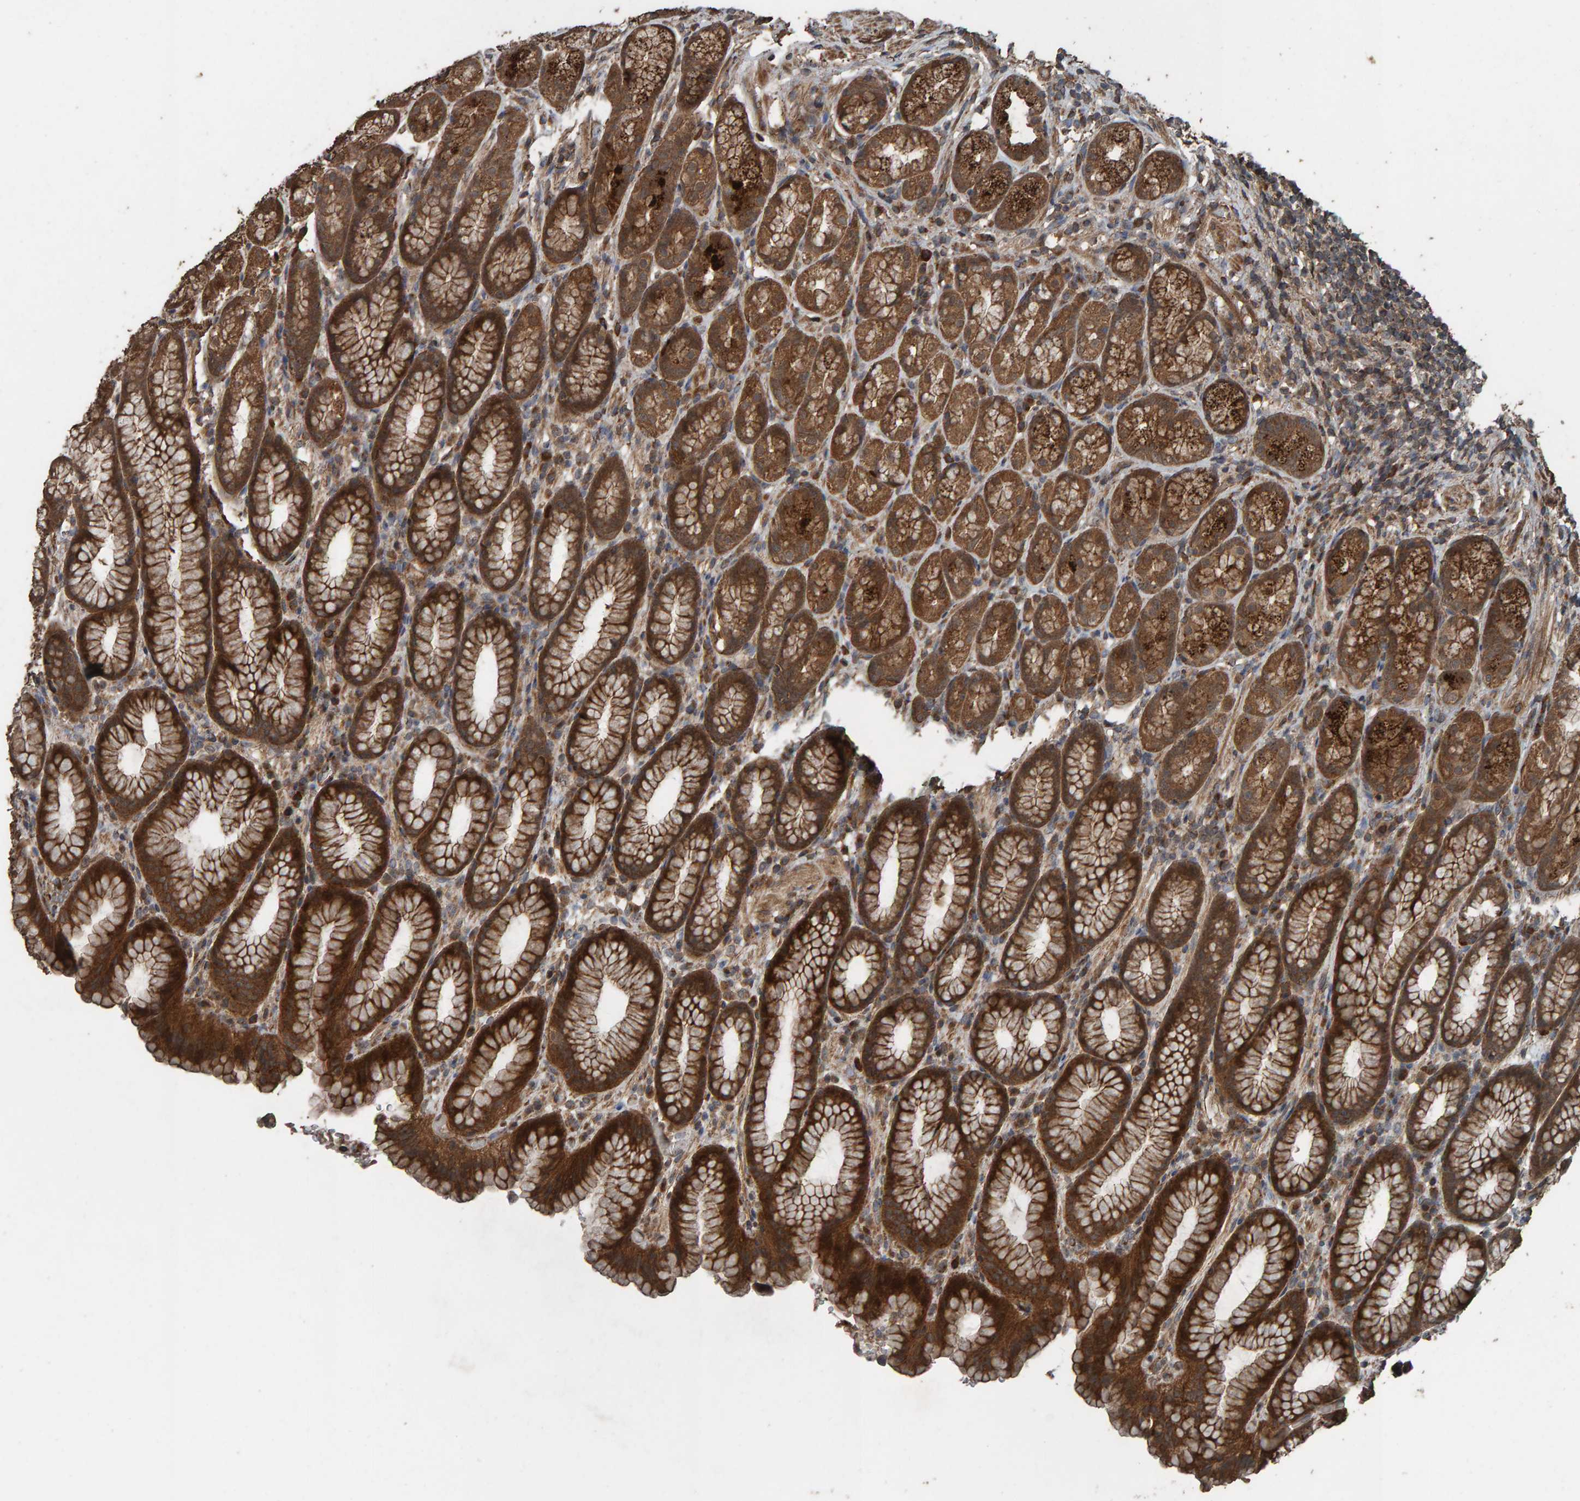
{"staining": {"intensity": "strong", "quantity": ">75%", "location": "cytoplasmic/membranous"}, "tissue": "stomach", "cell_type": "Glandular cells", "image_type": "normal", "snomed": [{"axis": "morphology", "description": "Normal tissue, NOS"}, {"axis": "topography", "description": "Stomach"}], "caption": "Protein staining displays strong cytoplasmic/membranous expression in approximately >75% of glandular cells in benign stomach.", "gene": "DUS1L", "patient": {"sex": "male", "age": 42}}